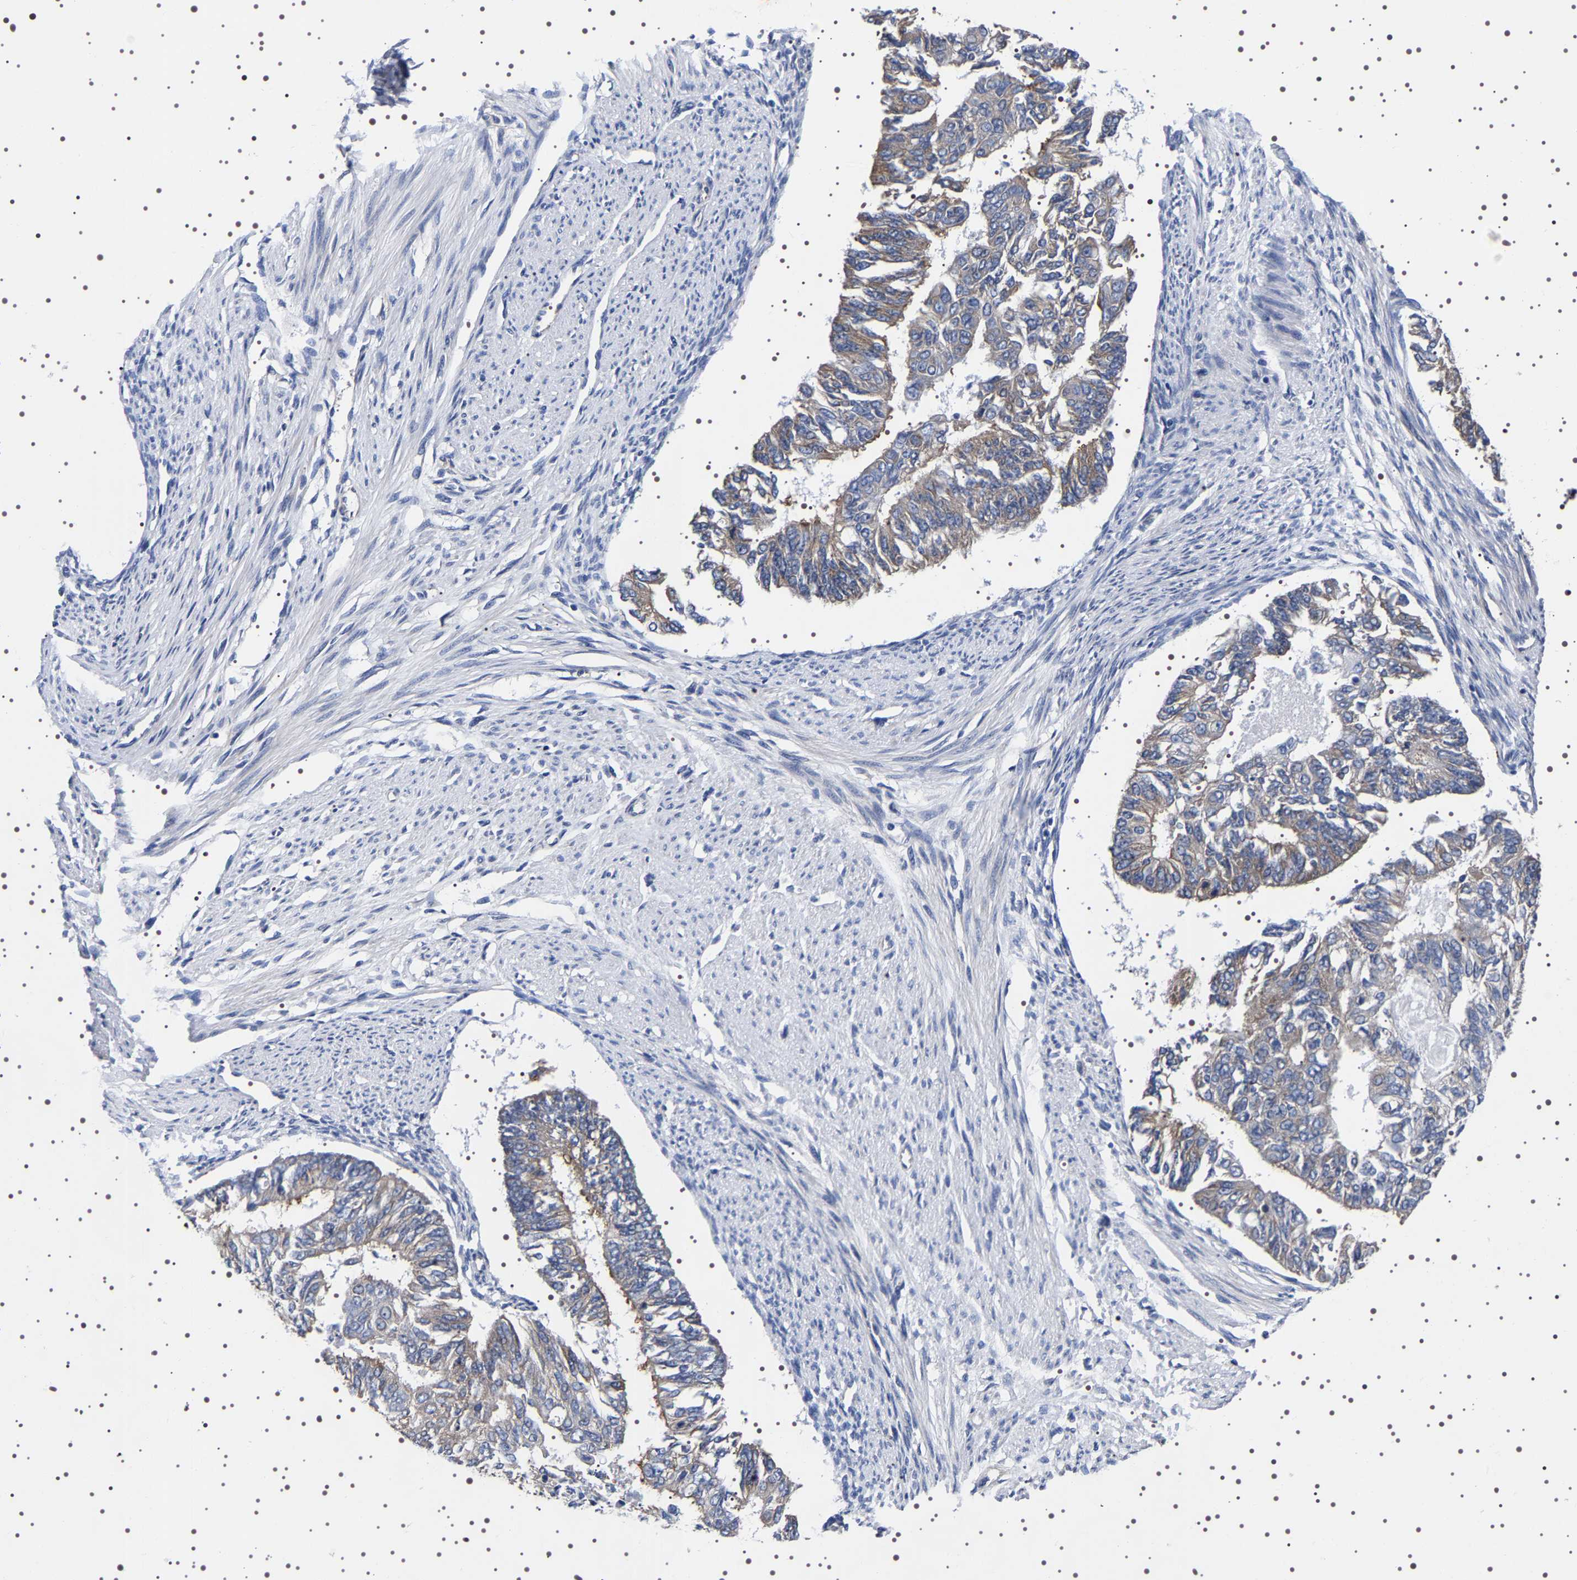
{"staining": {"intensity": "weak", "quantity": "25%-75%", "location": "cytoplasmic/membranous"}, "tissue": "endometrial cancer", "cell_type": "Tumor cells", "image_type": "cancer", "snomed": [{"axis": "morphology", "description": "Adenocarcinoma, NOS"}, {"axis": "topography", "description": "Endometrium"}], "caption": "Protein expression analysis of human endometrial cancer (adenocarcinoma) reveals weak cytoplasmic/membranous expression in approximately 25%-75% of tumor cells. (Stains: DAB in brown, nuclei in blue, Microscopy: brightfield microscopy at high magnification).", "gene": "DARS1", "patient": {"sex": "female", "age": 32}}